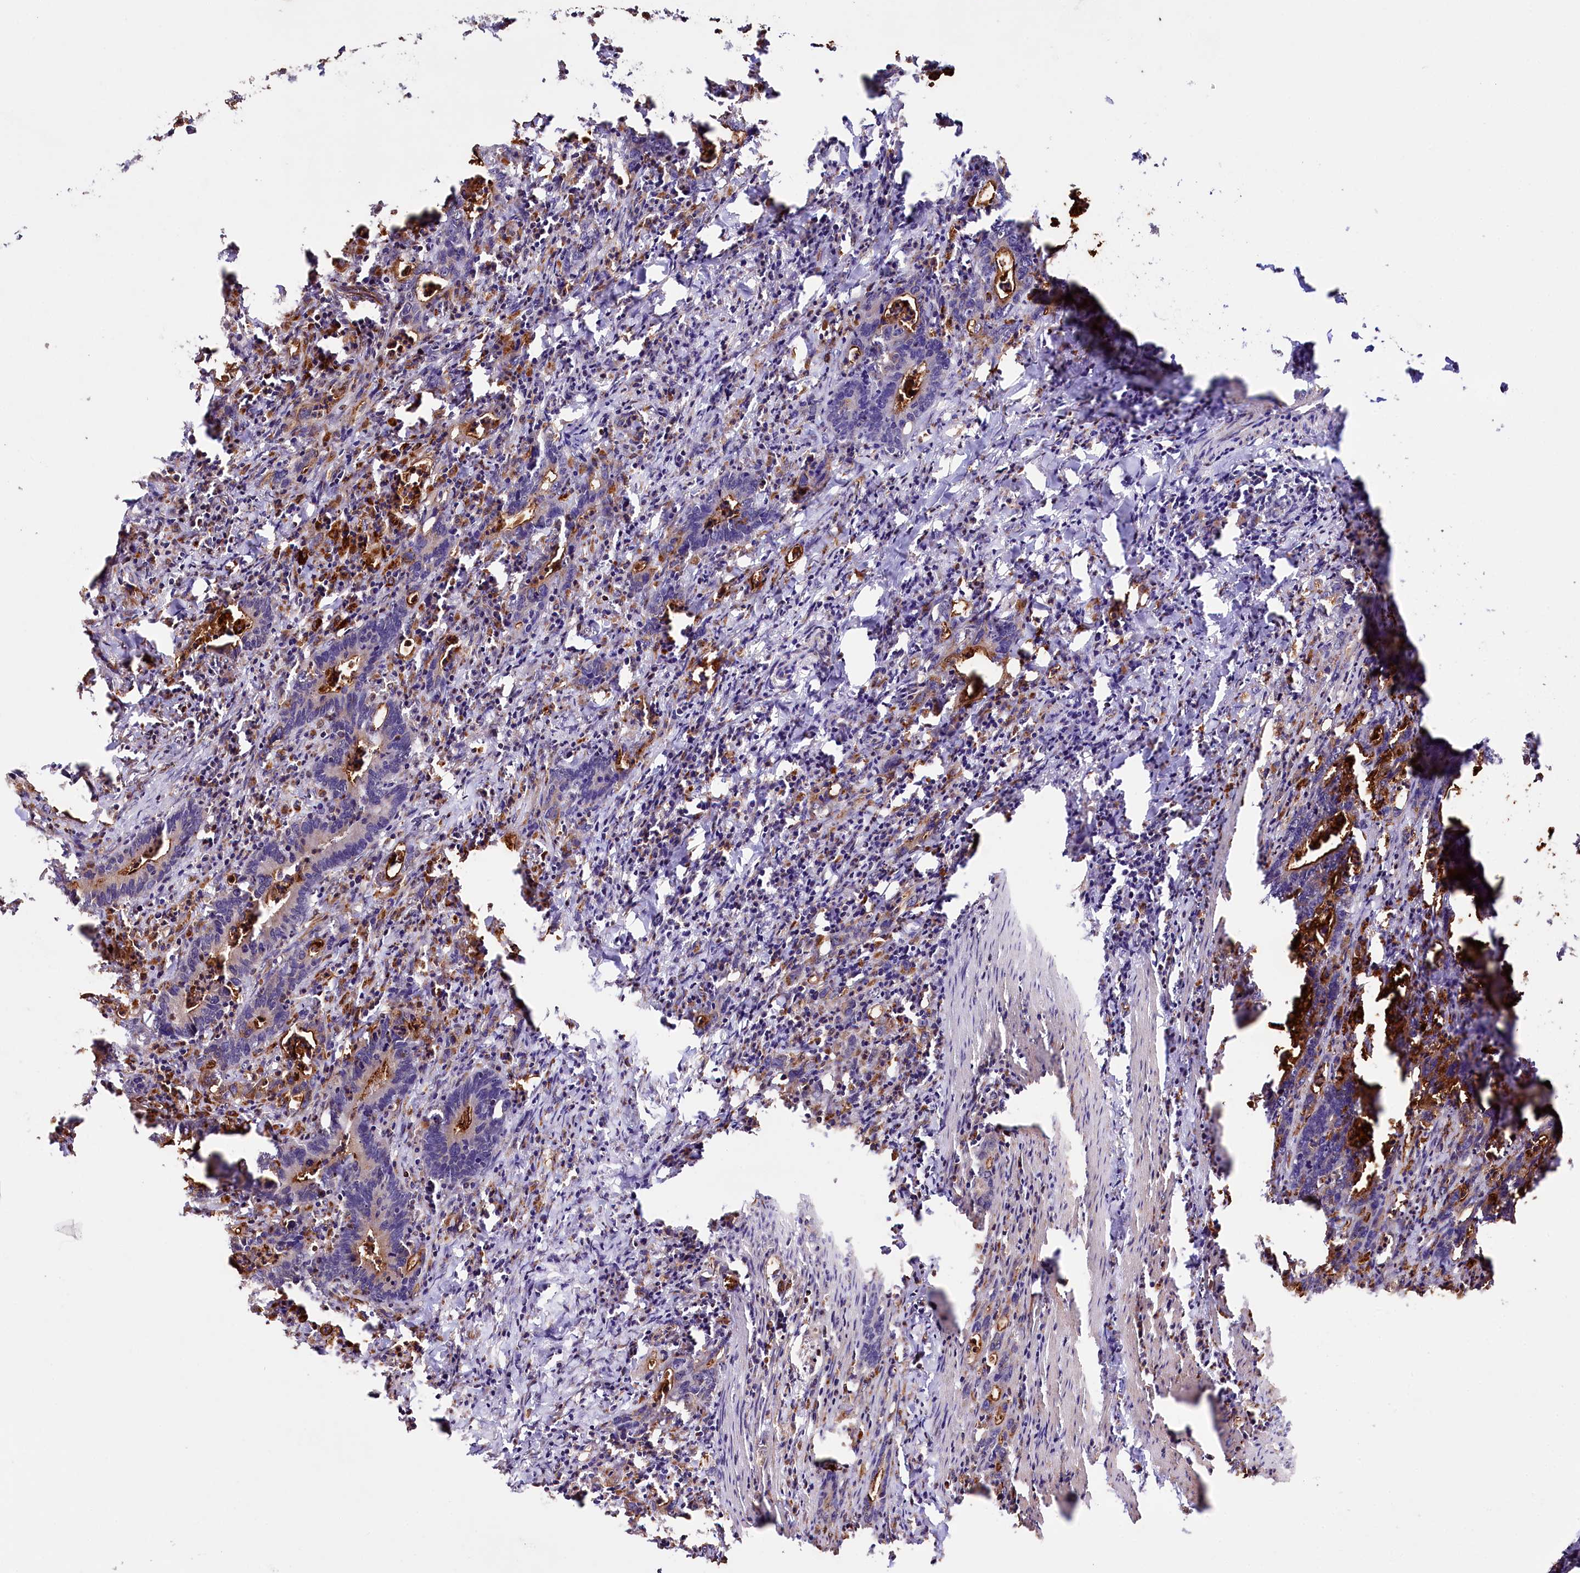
{"staining": {"intensity": "negative", "quantity": "none", "location": "none"}, "tissue": "colorectal cancer", "cell_type": "Tumor cells", "image_type": "cancer", "snomed": [{"axis": "morphology", "description": "Adenocarcinoma, NOS"}, {"axis": "topography", "description": "Colon"}], "caption": "A photomicrograph of colorectal cancer stained for a protein displays no brown staining in tumor cells.", "gene": "TTC12", "patient": {"sex": "female", "age": 75}}